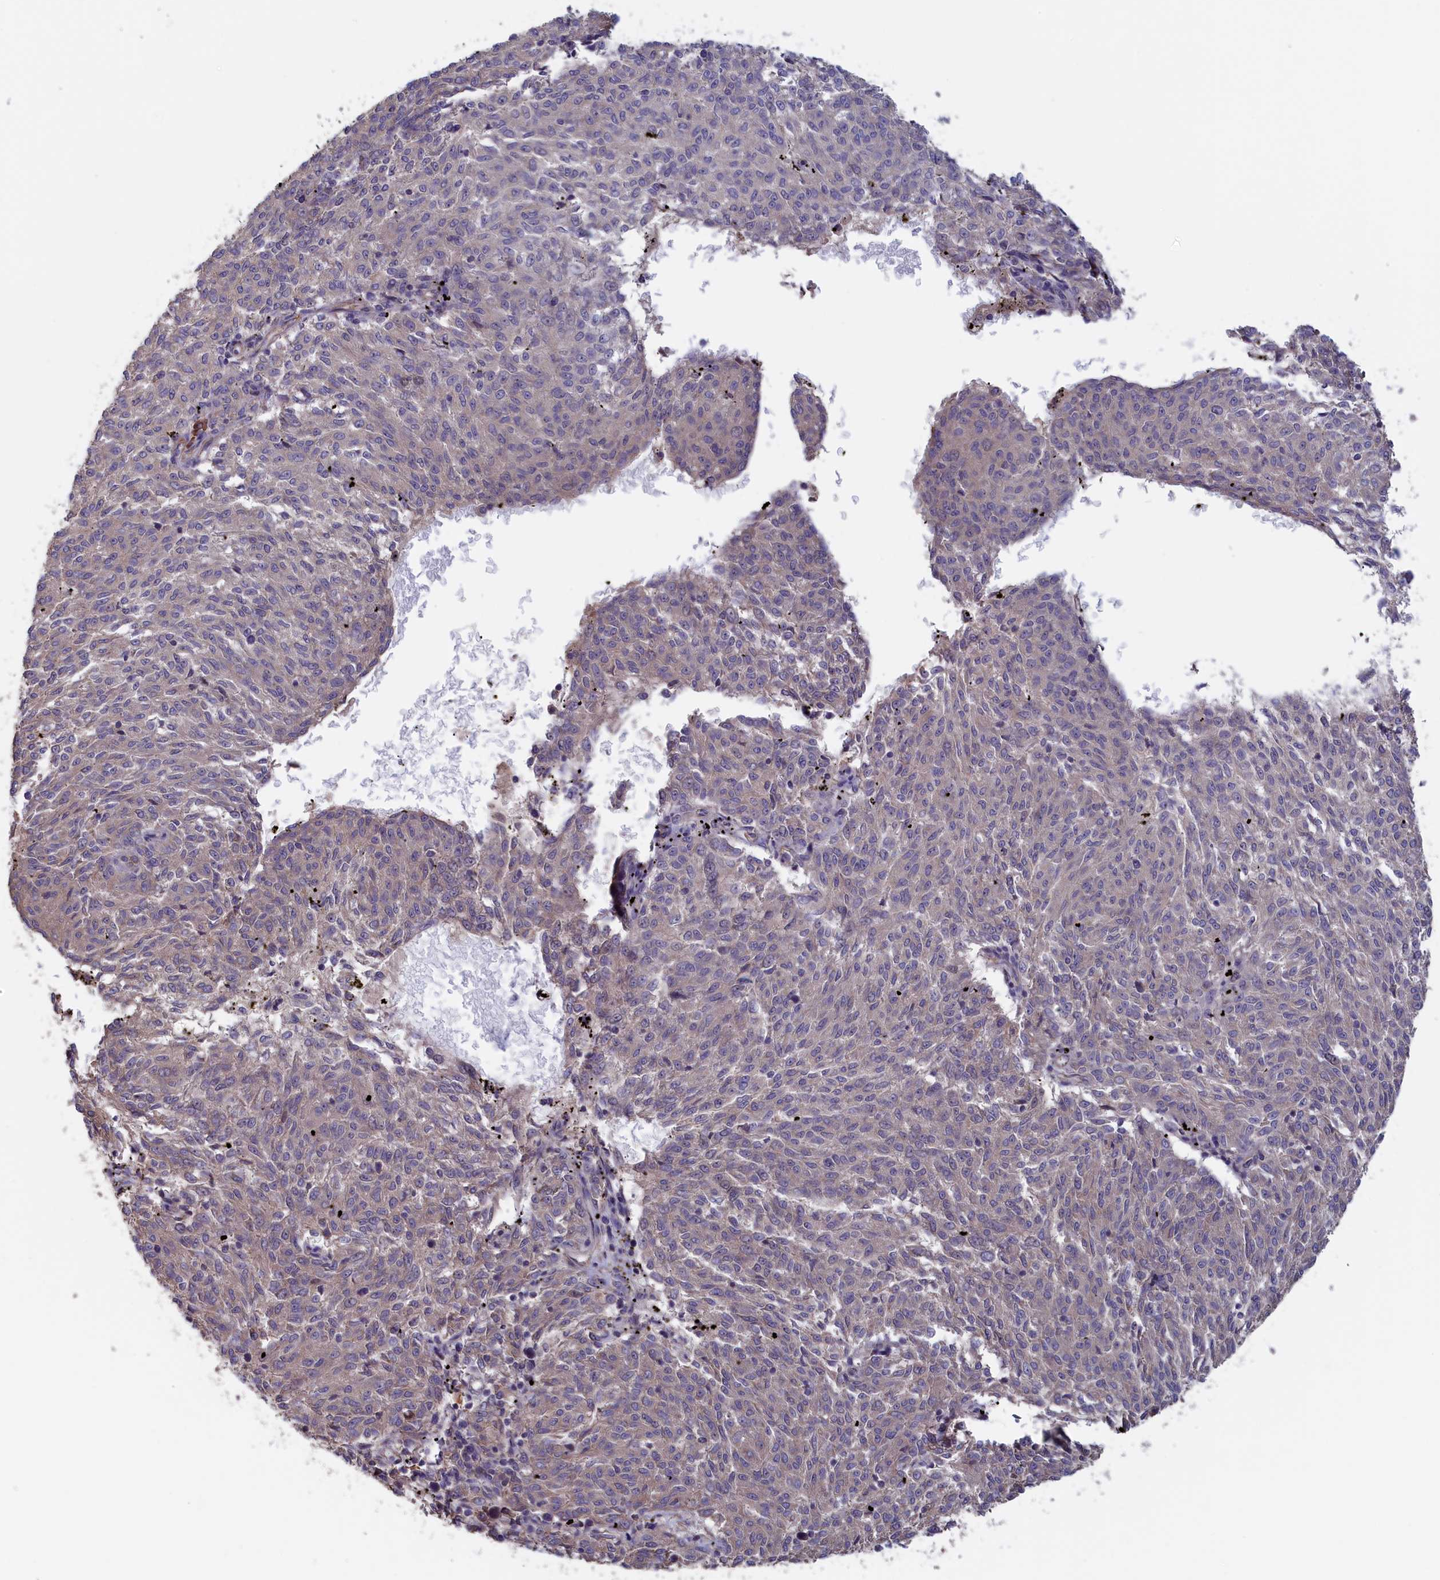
{"staining": {"intensity": "weak", "quantity": "<25%", "location": "cytoplasmic/membranous"}, "tissue": "melanoma", "cell_type": "Tumor cells", "image_type": "cancer", "snomed": [{"axis": "morphology", "description": "Malignant melanoma, NOS"}, {"axis": "topography", "description": "Skin"}], "caption": "Immunohistochemistry micrograph of neoplastic tissue: human melanoma stained with DAB exhibits no significant protein expression in tumor cells. (Stains: DAB immunohistochemistry with hematoxylin counter stain, Microscopy: brightfield microscopy at high magnification).", "gene": "ANKRD2", "patient": {"sex": "female", "age": 72}}